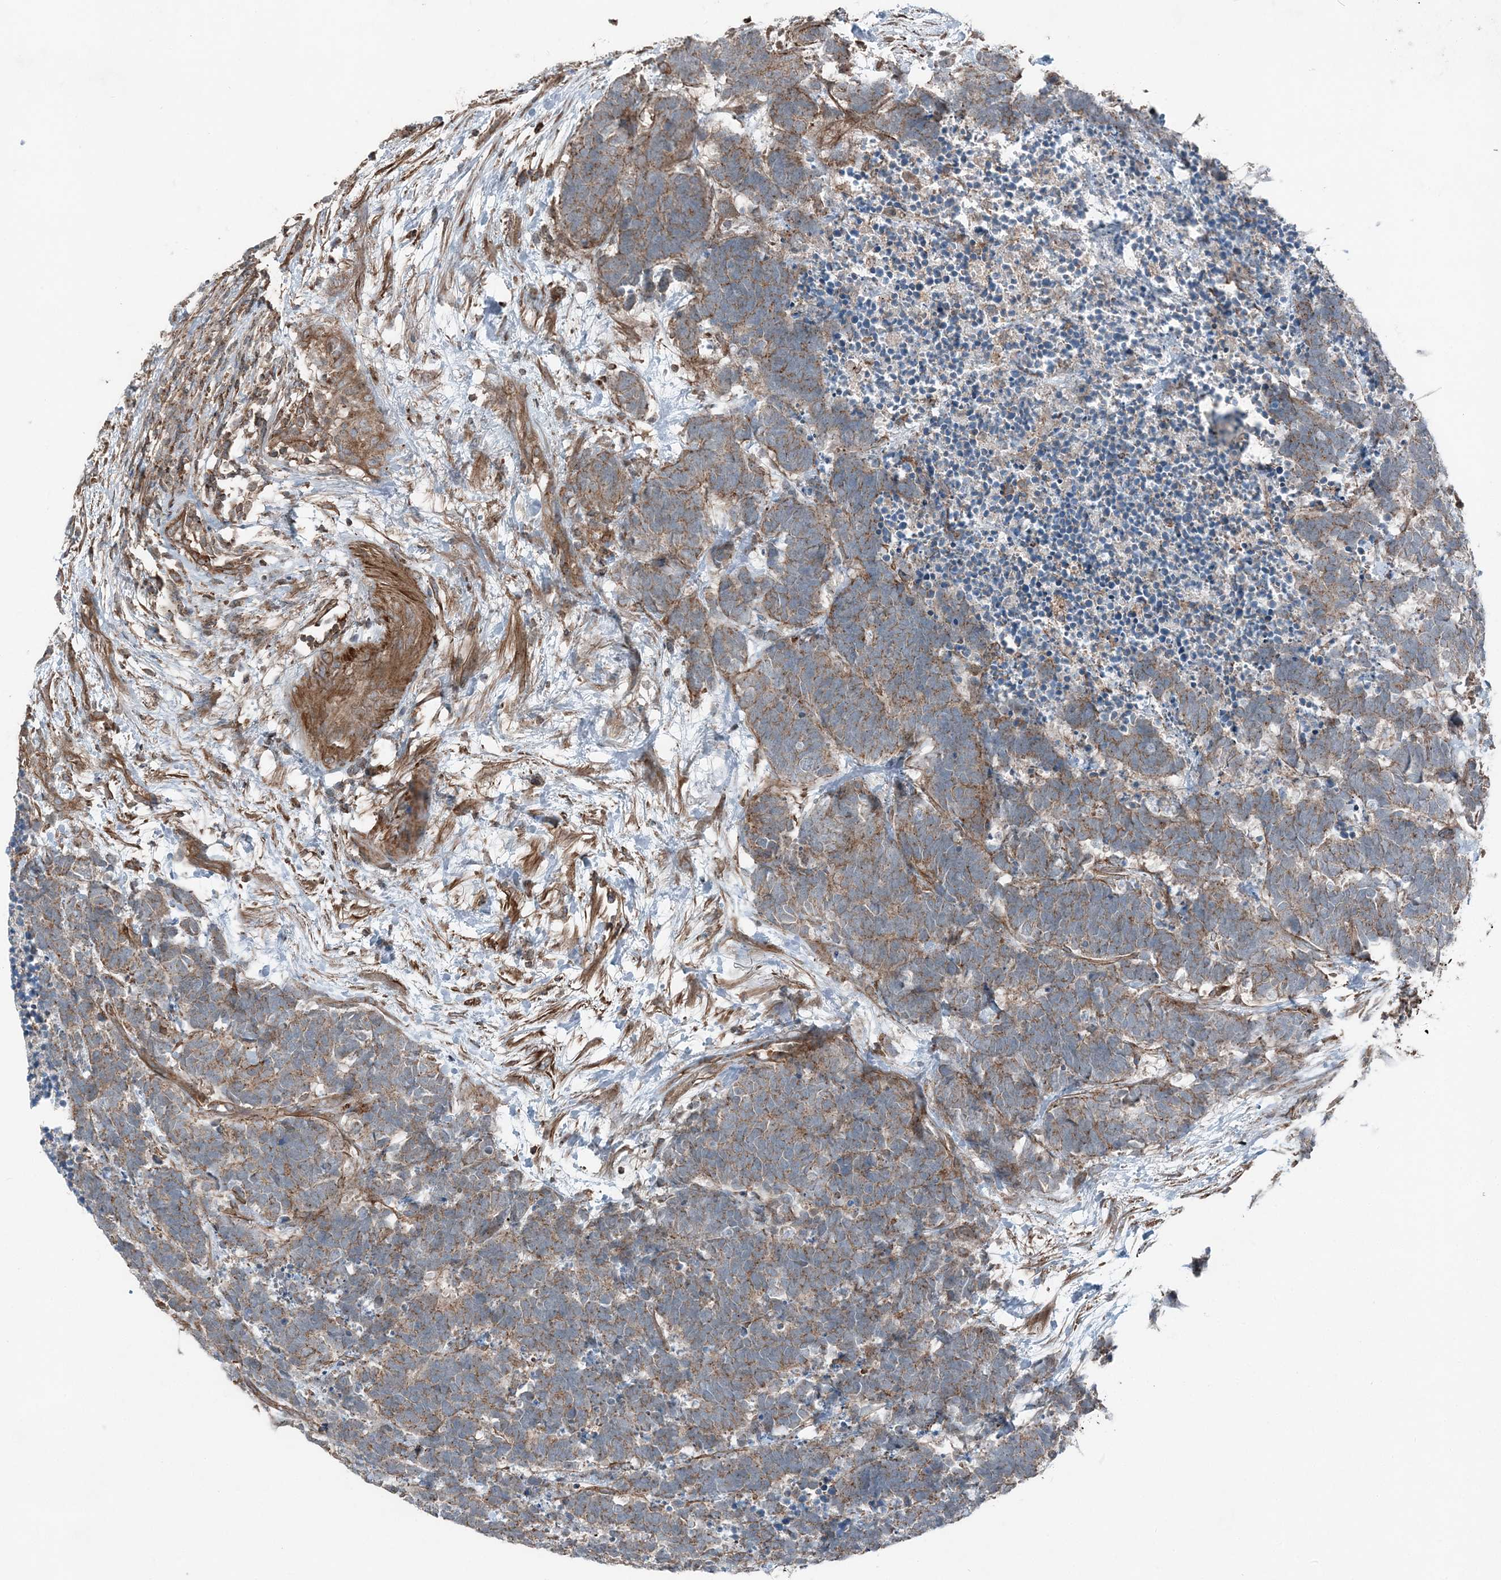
{"staining": {"intensity": "moderate", "quantity": ">75%", "location": "cytoplasmic/membranous"}, "tissue": "carcinoid", "cell_type": "Tumor cells", "image_type": "cancer", "snomed": [{"axis": "morphology", "description": "Carcinoma, NOS"}, {"axis": "morphology", "description": "Carcinoid, malignant, NOS"}, {"axis": "topography", "description": "Urinary bladder"}], "caption": "A brown stain highlights moderate cytoplasmic/membranous positivity of a protein in human carcinoid tumor cells.", "gene": "KY", "patient": {"sex": "male", "age": 57}}